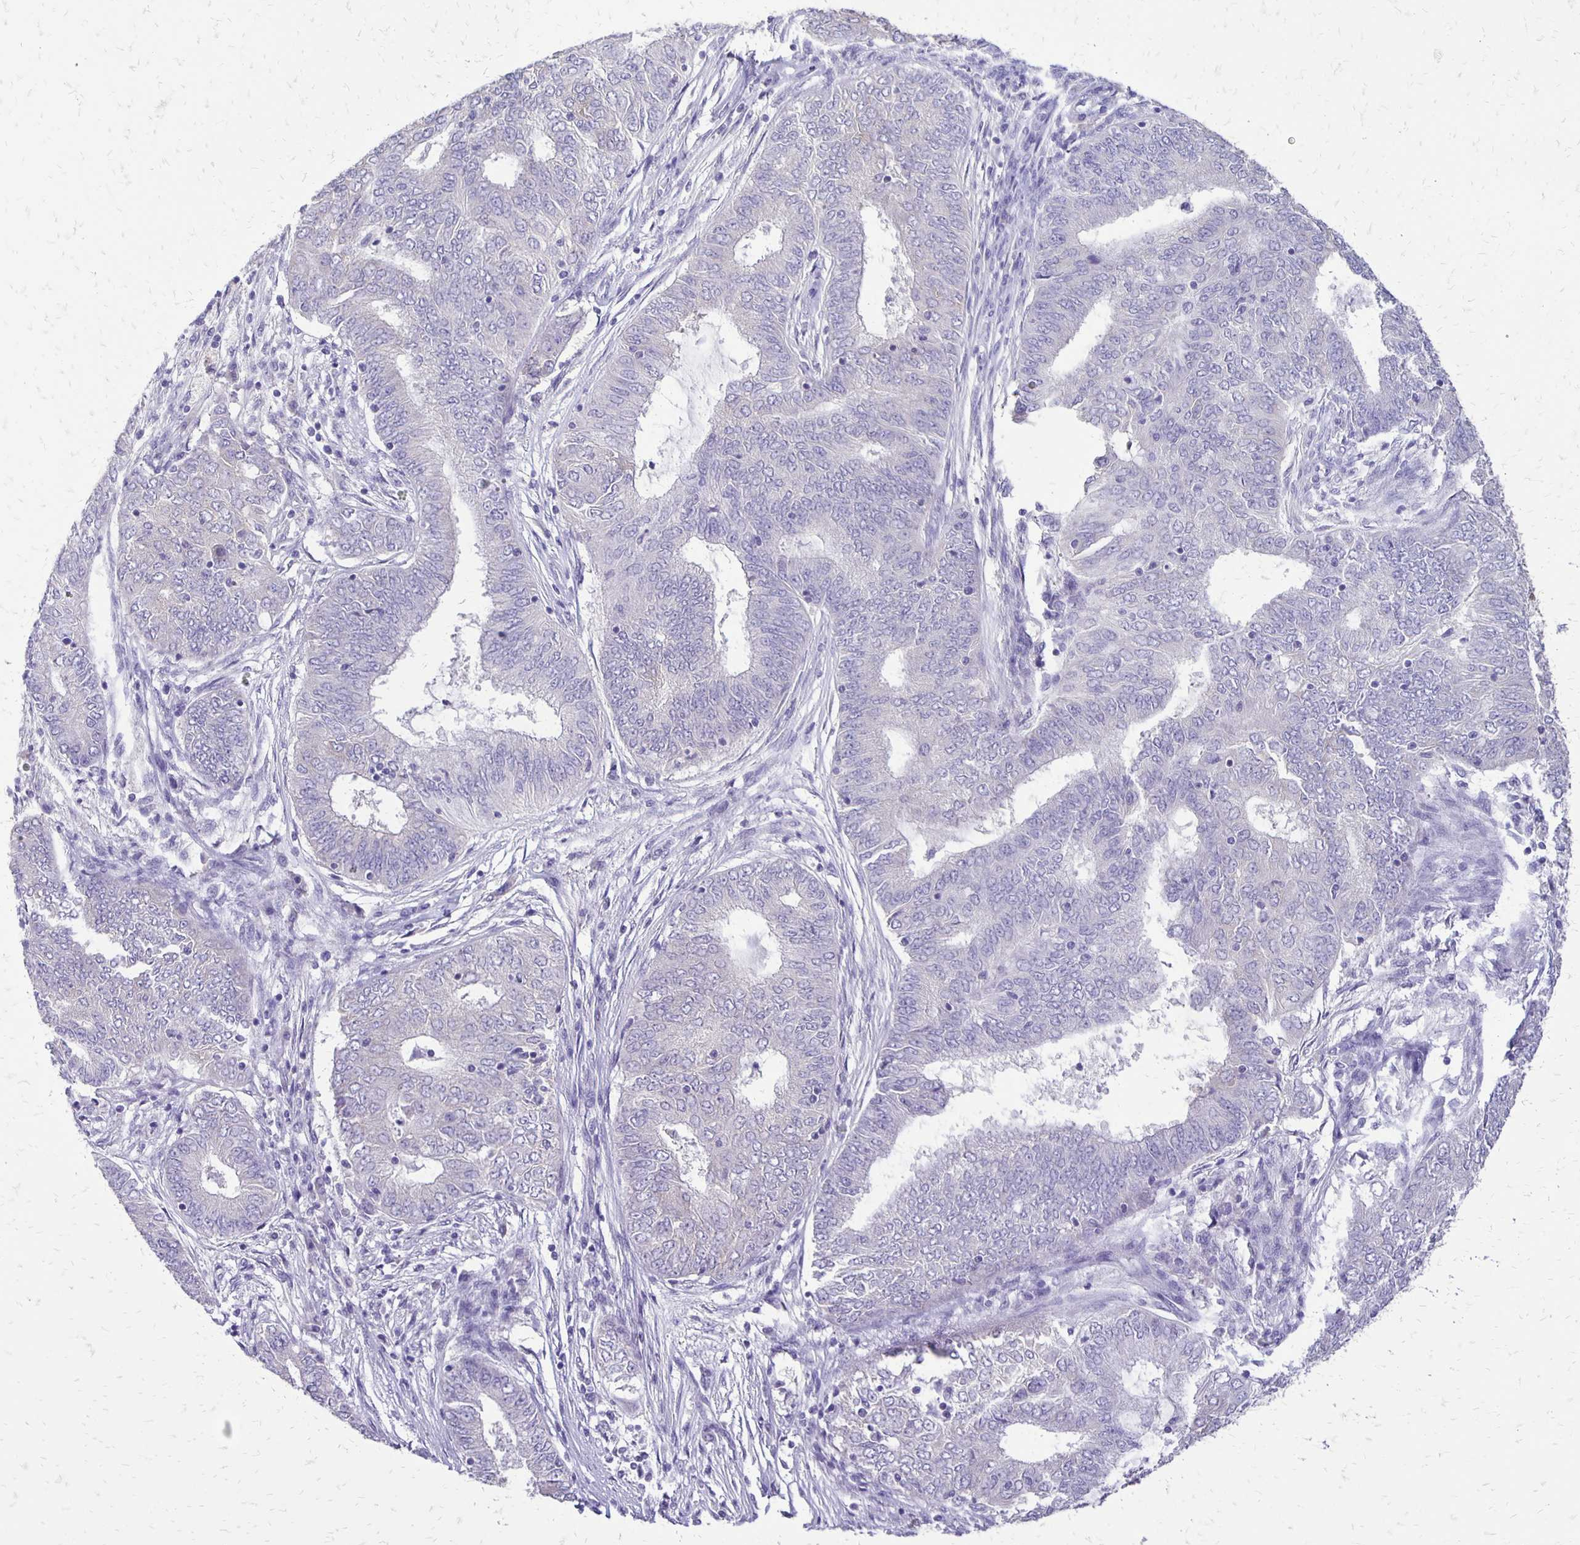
{"staining": {"intensity": "negative", "quantity": "none", "location": "none"}, "tissue": "endometrial cancer", "cell_type": "Tumor cells", "image_type": "cancer", "snomed": [{"axis": "morphology", "description": "Adenocarcinoma, NOS"}, {"axis": "topography", "description": "Endometrium"}], "caption": "High power microscopy micrograph of an IHC image of adenocarcinoma (endometrial), revealing no significant staining in tumor cells.", "gene": "ANKRD45", "patient": {"sex": "female", "age": 62}}